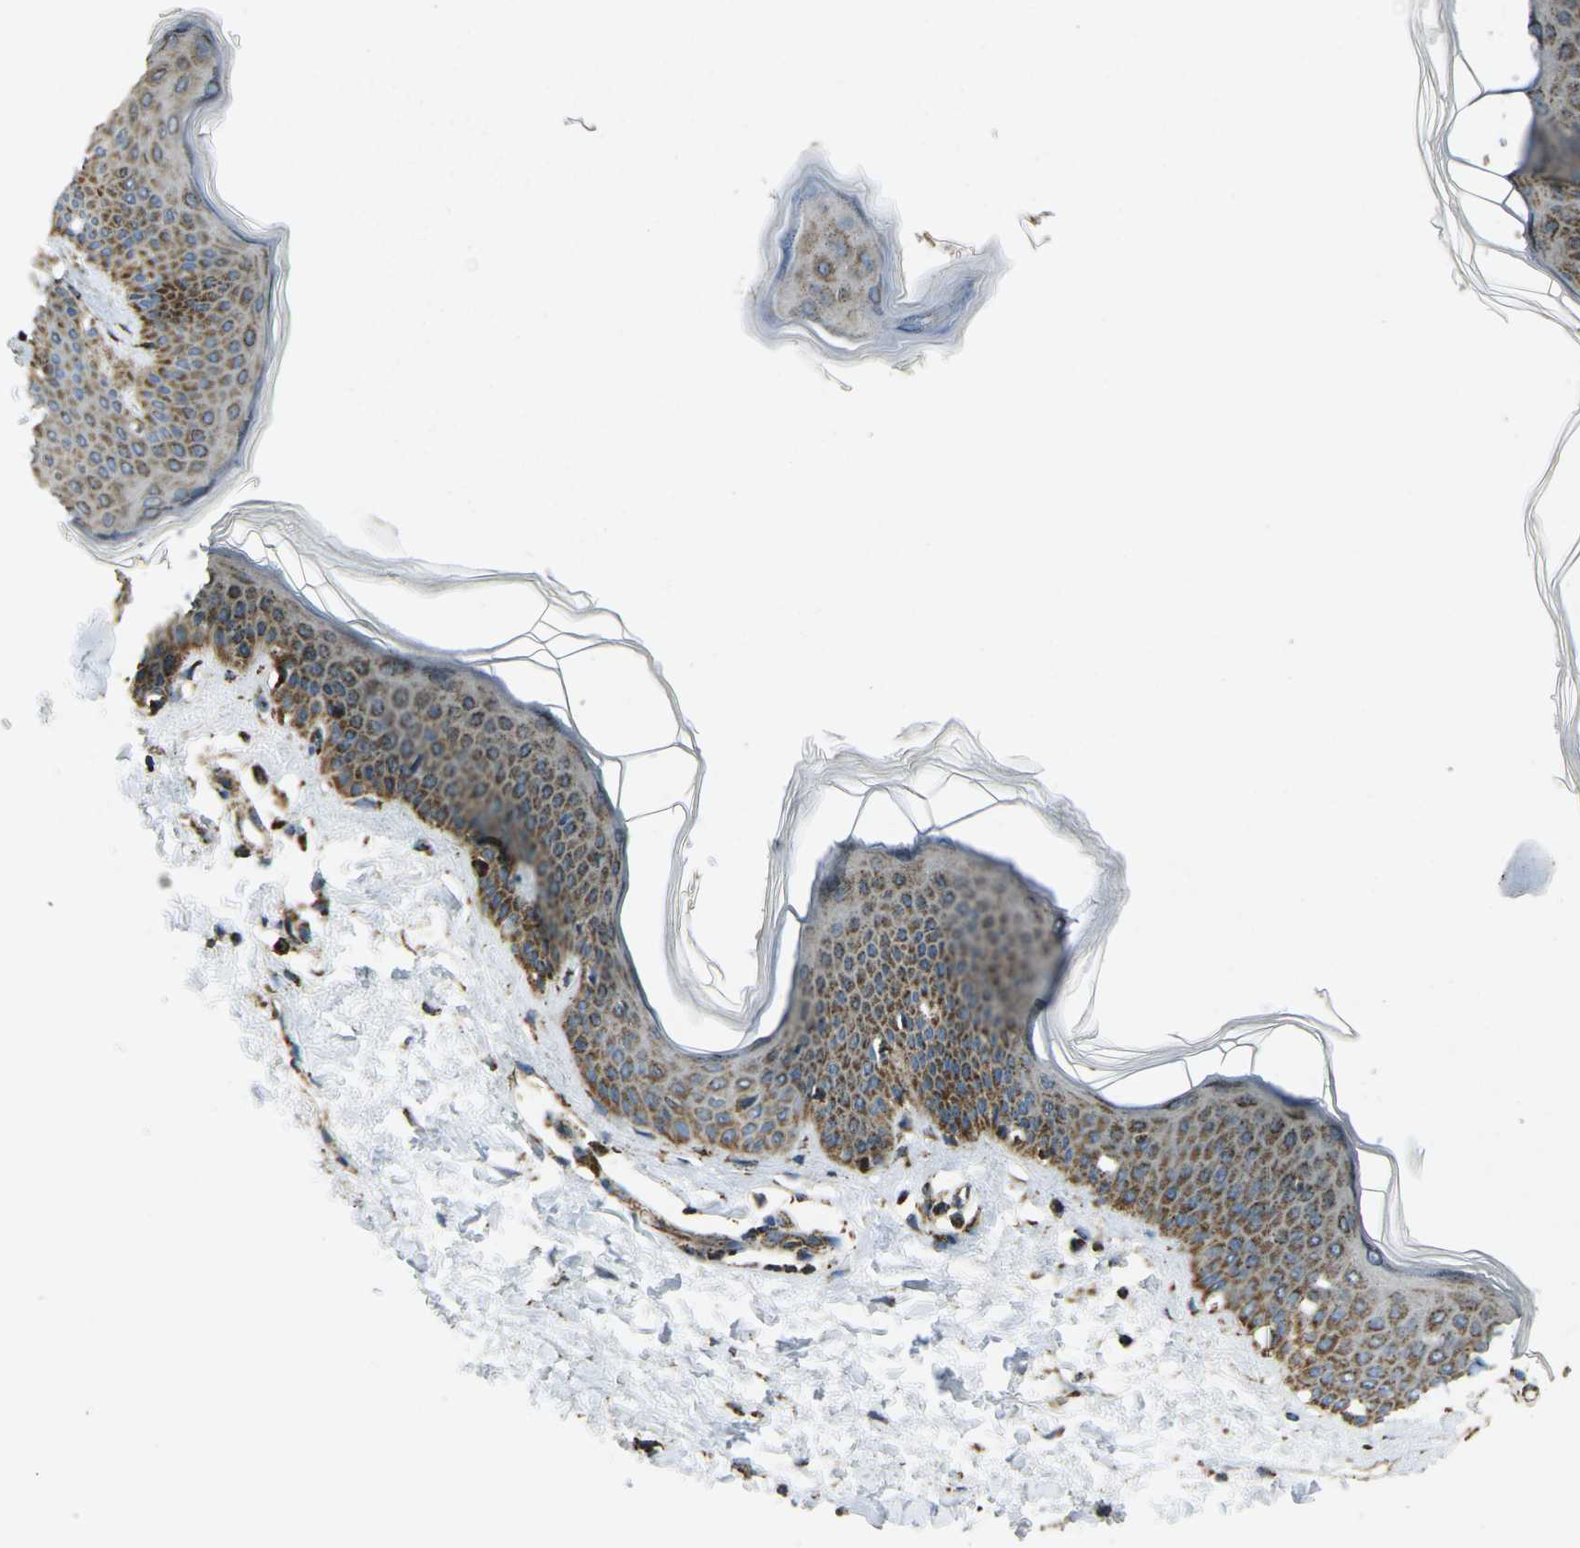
{"staining": {"intensity": "moderate", "quantity": ">75%", "location": "cytoplasmic/membranous"}, "tissue": "skin", "cell_type": "Fibroblasts", "image_type": "normal", "snomed": [{"axis": "morphology", "description": "Normal tissue, NOS"}, {"axis": "topography", "description": "Skin"}], "caption": "This is a micrograph of immunohistochemistry staining of unremarkable skin, which shows moderate positivity in the cytoplasmic/membranous of fibroblasts.", "gene": "KLHL5", "patient": {"sex": "female", "age": 17}}